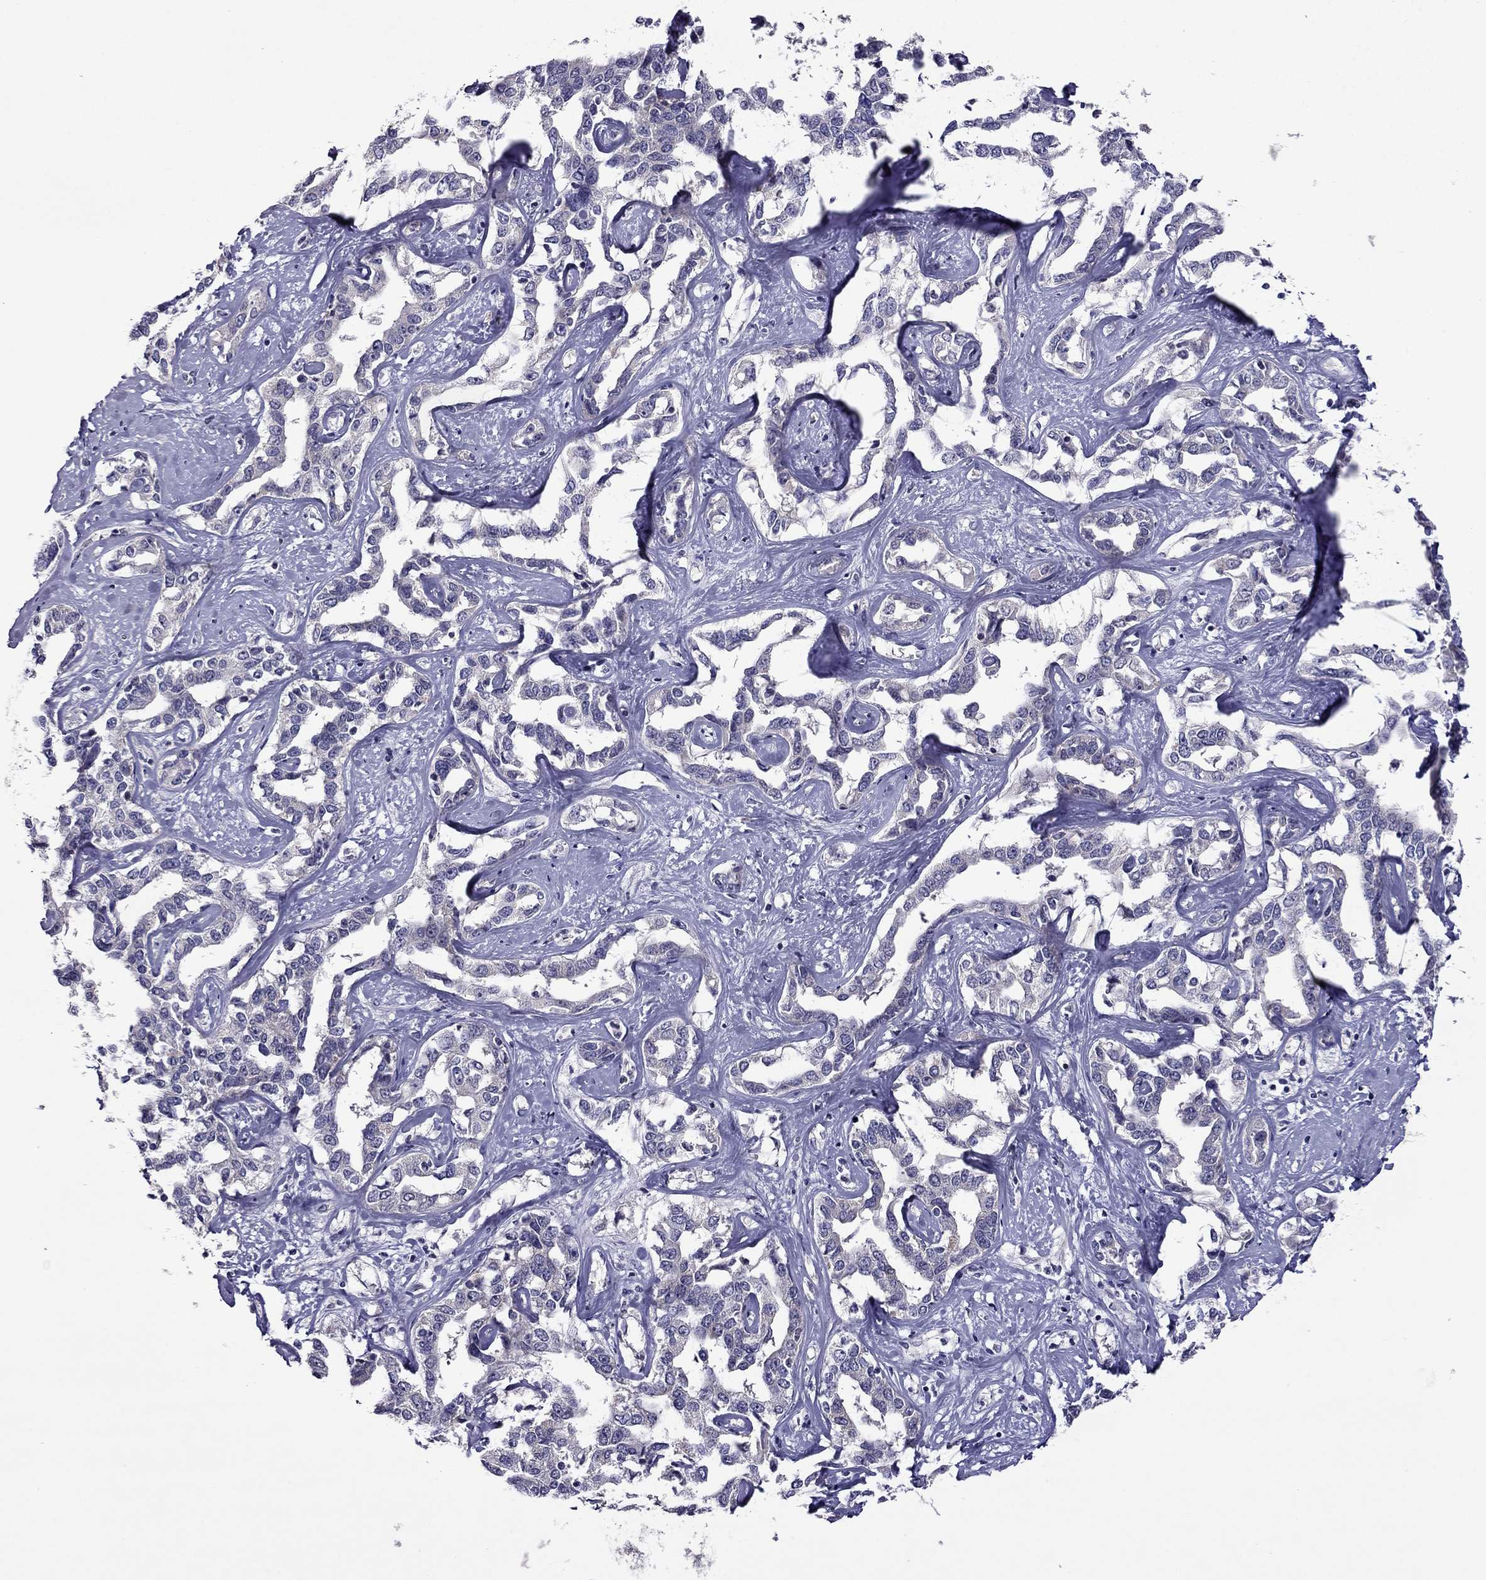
{"staining": {"intensity": "negative", "quantity": "none", "location": "none"}, "tissue": "liver cancer", "cell_type": "Tumor cells", "image_type": "cancer", "snomed": [{"axis": "morphology", "description": "Cholangiocarcinoma"}, {"axis": "topography", "description": "Liver"}], "caption": "Tumor cells show no significant protein positivity in liver cancer. Brightfield microscopy of IHC stained with DAB (brown) and hematoxylin (blue), captured at high magnification.", "gene": "CDK5", "patient": {"sex": "male", "age": 59}}